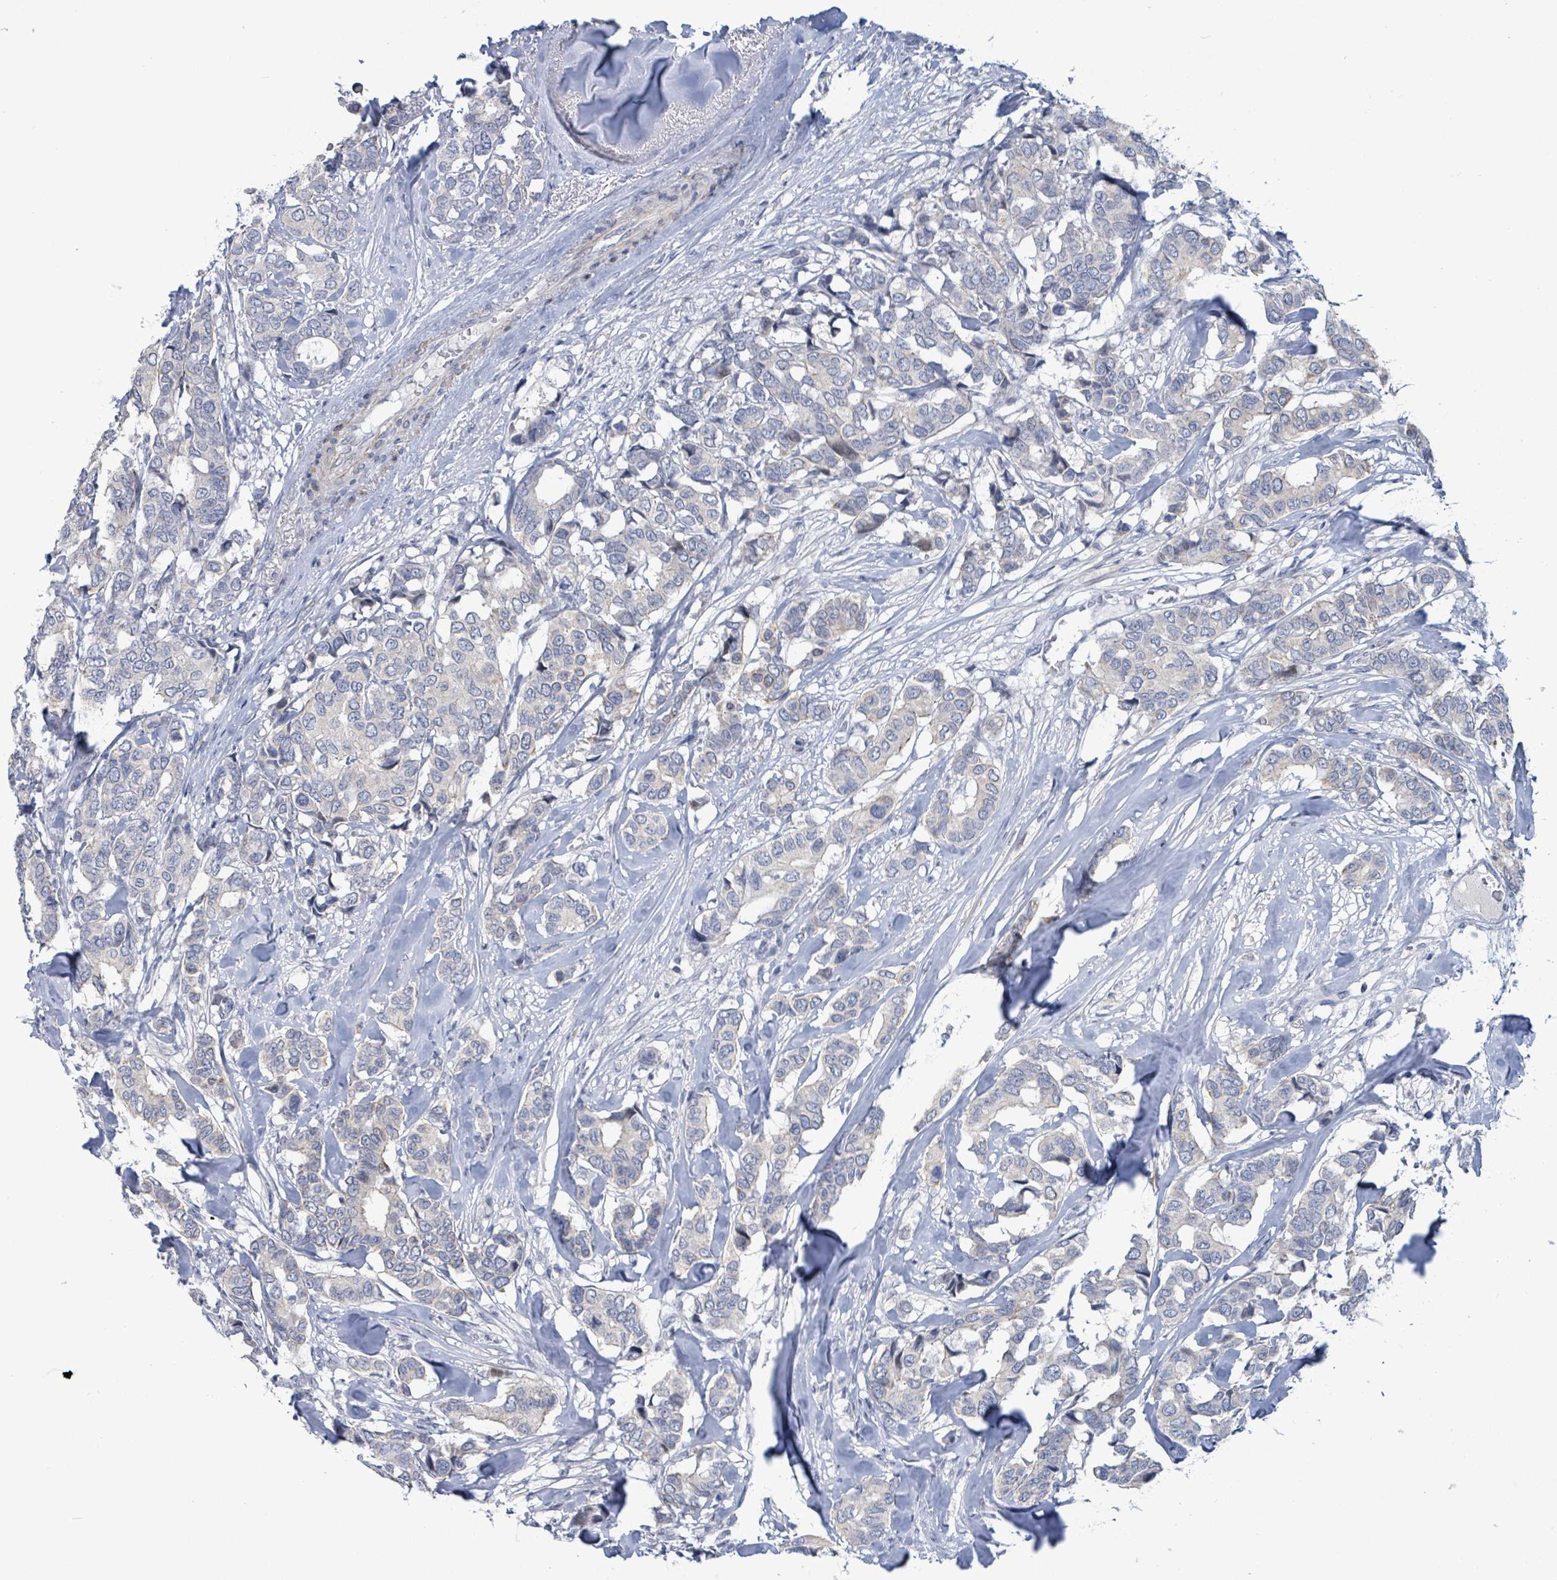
{"staining": {"intensity": "negative", "quantity": "none", "location": "none"}, "tissue": "breast cancer", "cell_type": "Tumor cells", "image_type": "cancer", "snomed": [{"axis": "morphology", "description": "Duct carcinoma"}, {"axis": "topography", "description": "Breast"}], "caption": "The image exhibits no significant expression in tumor cells of intraductal carcinoma (breast). (DAB immunohistochemistry (IHC) with hematoxylin counter stain).", "gene": "NTN3", "patient": {"sex": "female", "age": 87}}